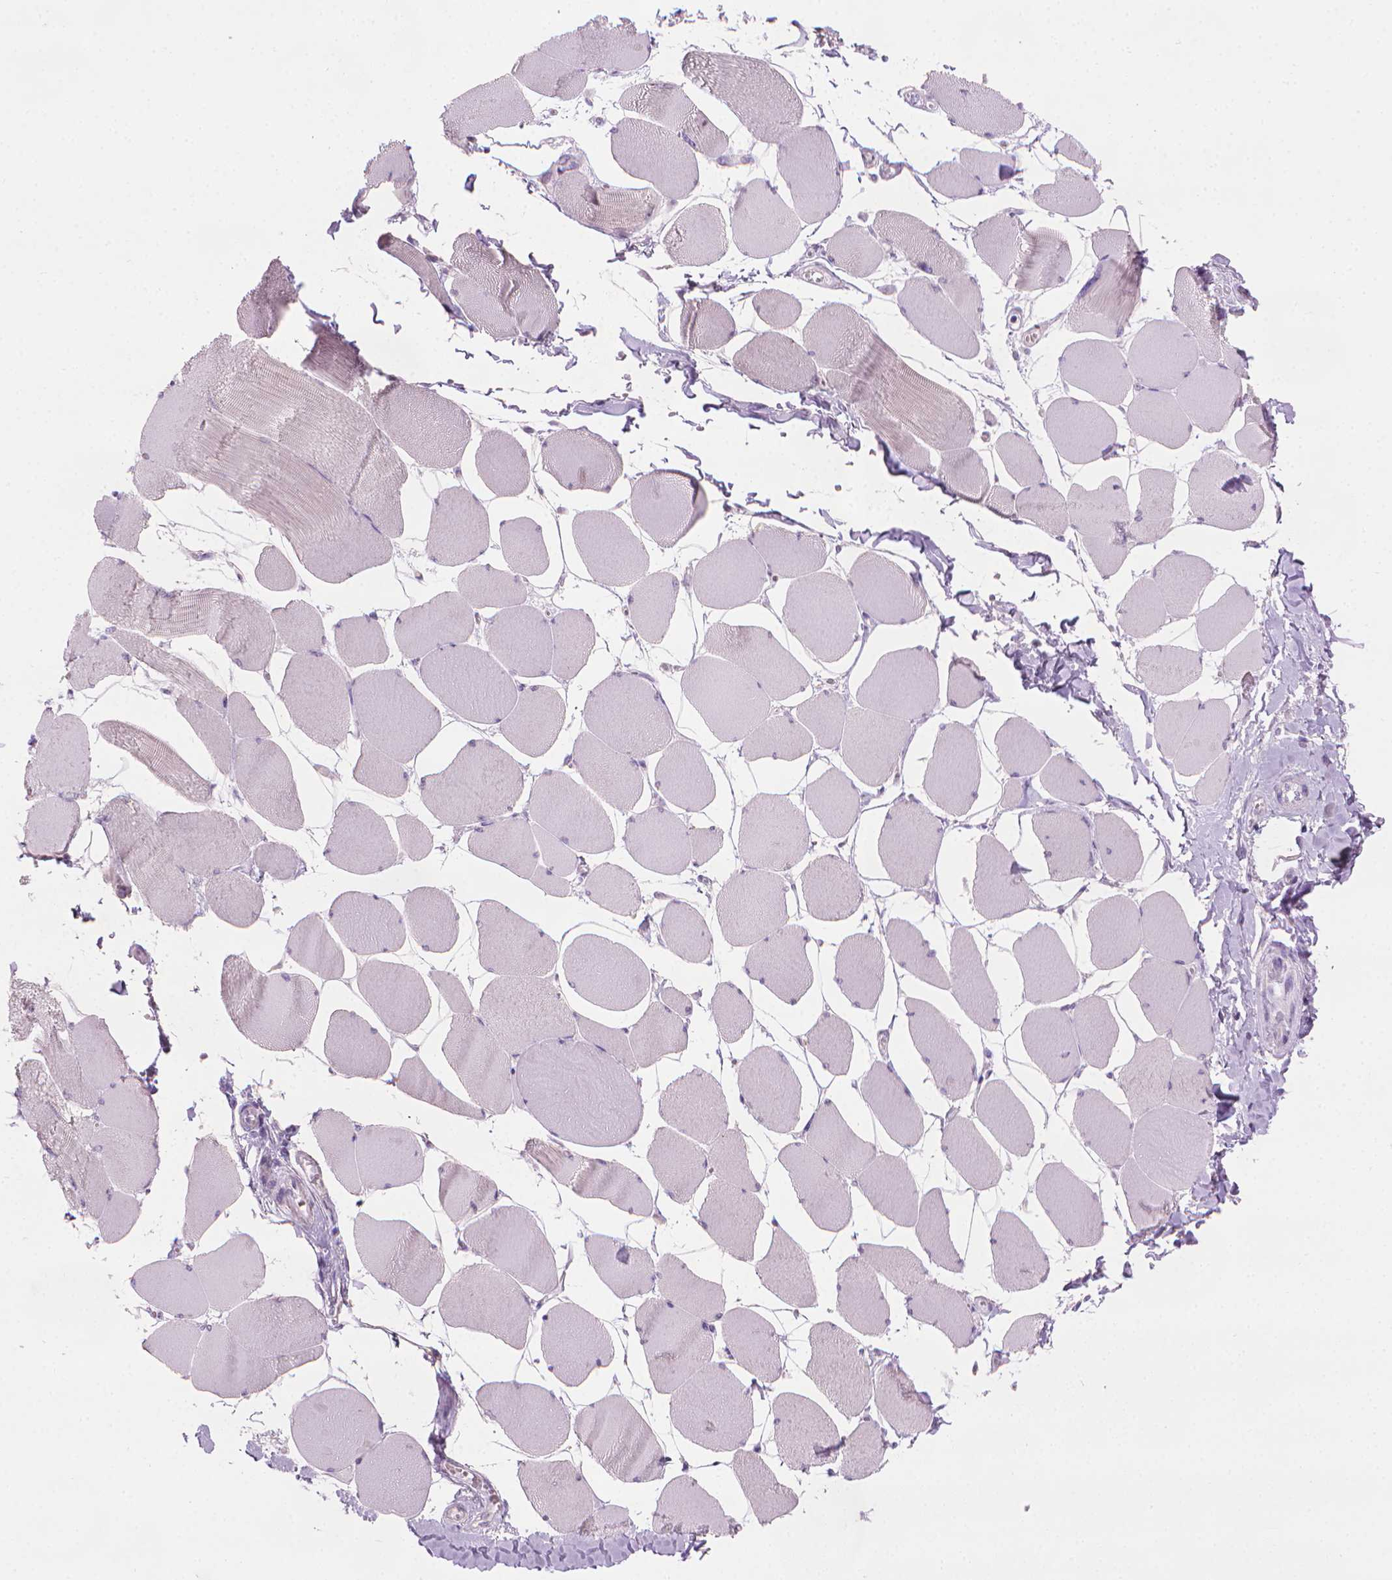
{"staining": {"intensity": "negative", "quantity": "none", "location": "none"}, "tissue": "skeletal muscle", "cell_type": "Myocytes", "image_type": "normal", "snomed": [{"axis": "morphology", "description": "Normal tissue, NOS"}, {"axis": "topography", "description": "Skeletal muscle"}], "caption": "Immunohistochemical staining of benign human skeletal muscle demonstrates no significant expression in myocytes.", "gene": "MLANA", "patient": {"sex": "female", "age": 75}}